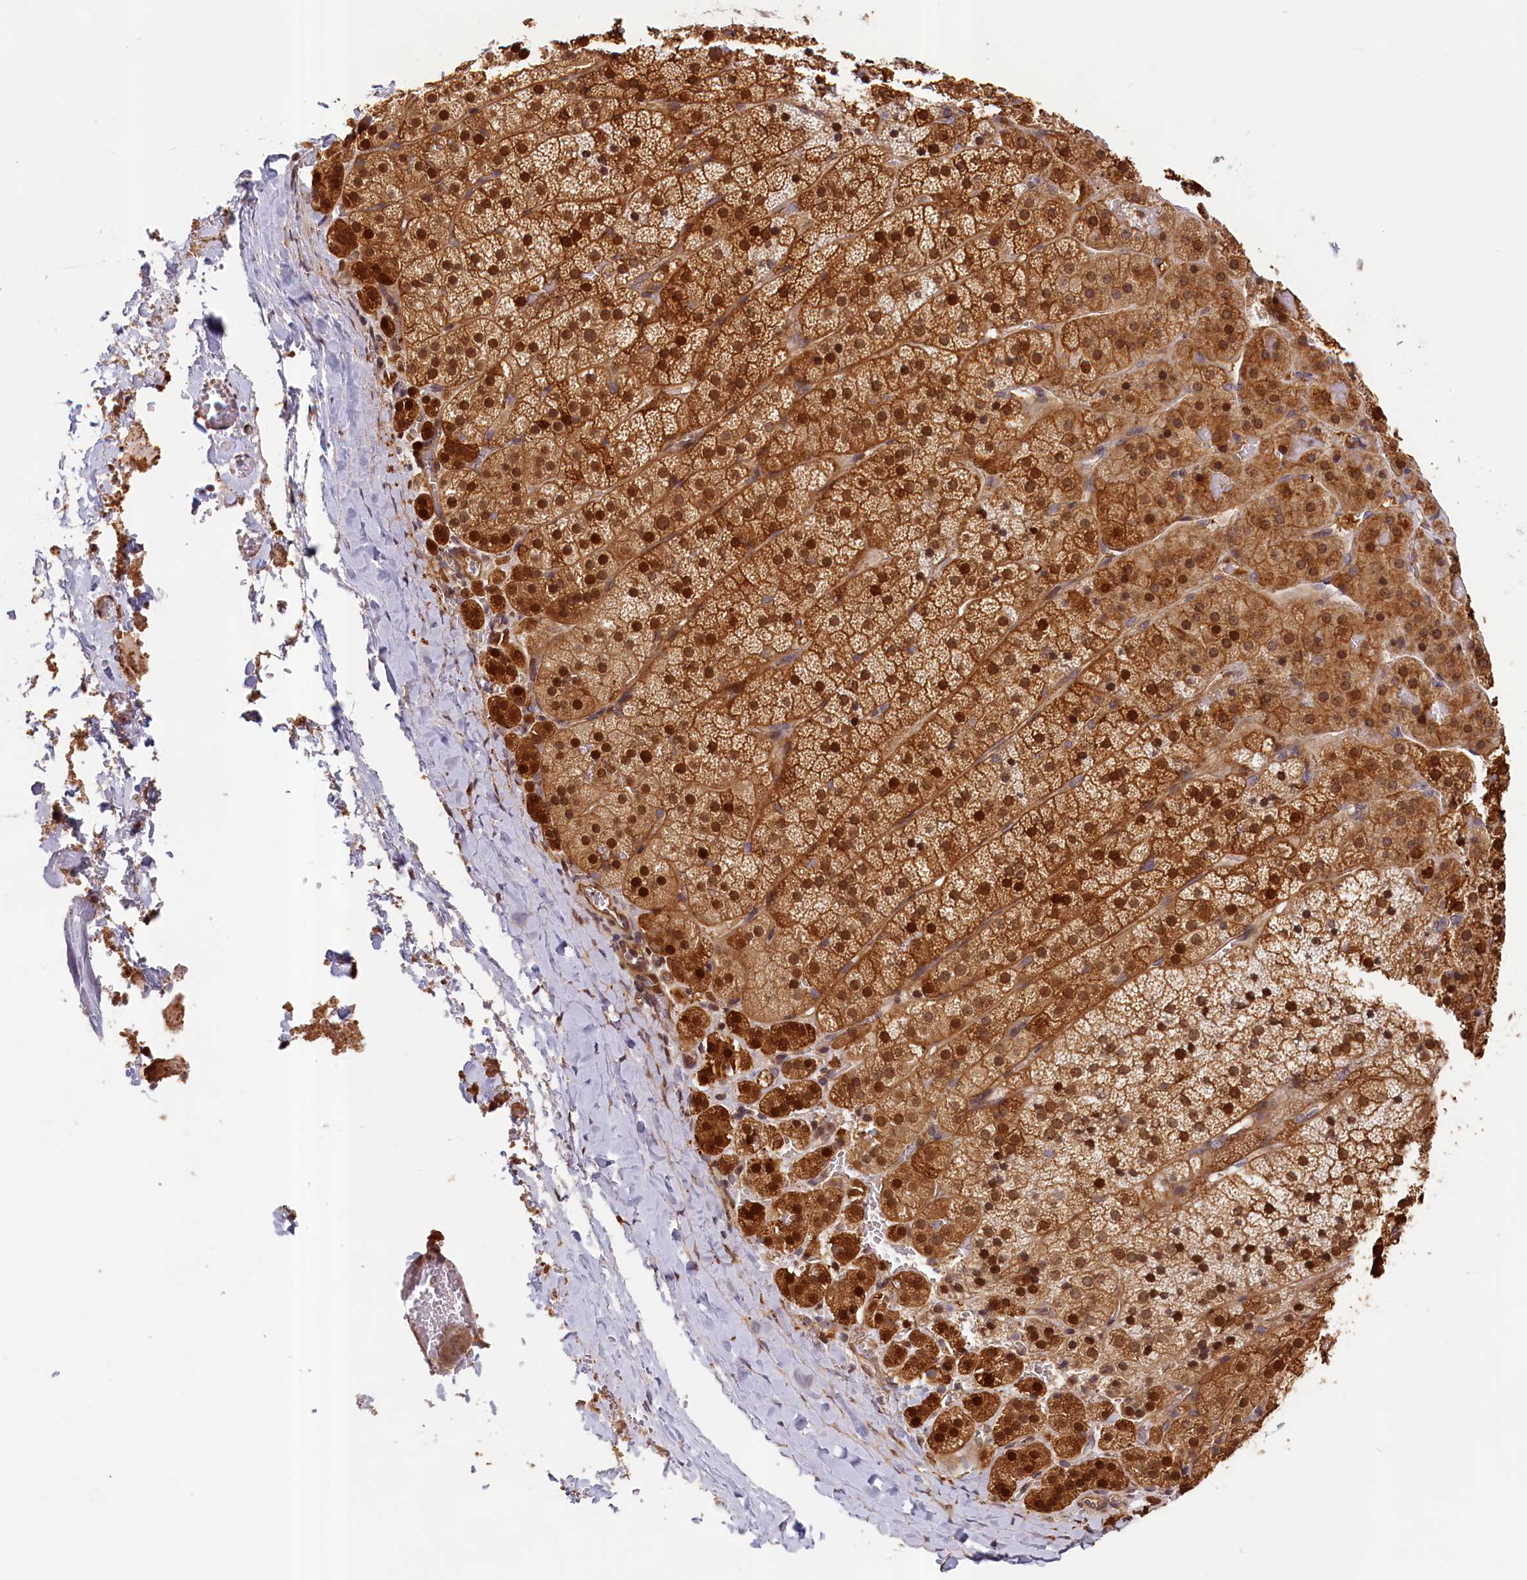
{"staining": {"intensity": "strong", "quantity": ">75%", "location": "cytoplasmic/membranous,nuclear"}, "tissue": "adrenal gland", "cell_type": "Glandular cells", "image_type": "normal", "snomed": [{"axis": "morphology", "description": "Normal tissue, NOS"}, {"axis": "topography", "description": "Adrenal gland"}], "caption": "This micrograph displays IHC staining of normal human adrenal gland, with high strong cytoplasmic/membranous,nuclear expression in about >75% of glandular cells.", "gene": "CEP44", "patient": {"sex": "female", "age": 44}}